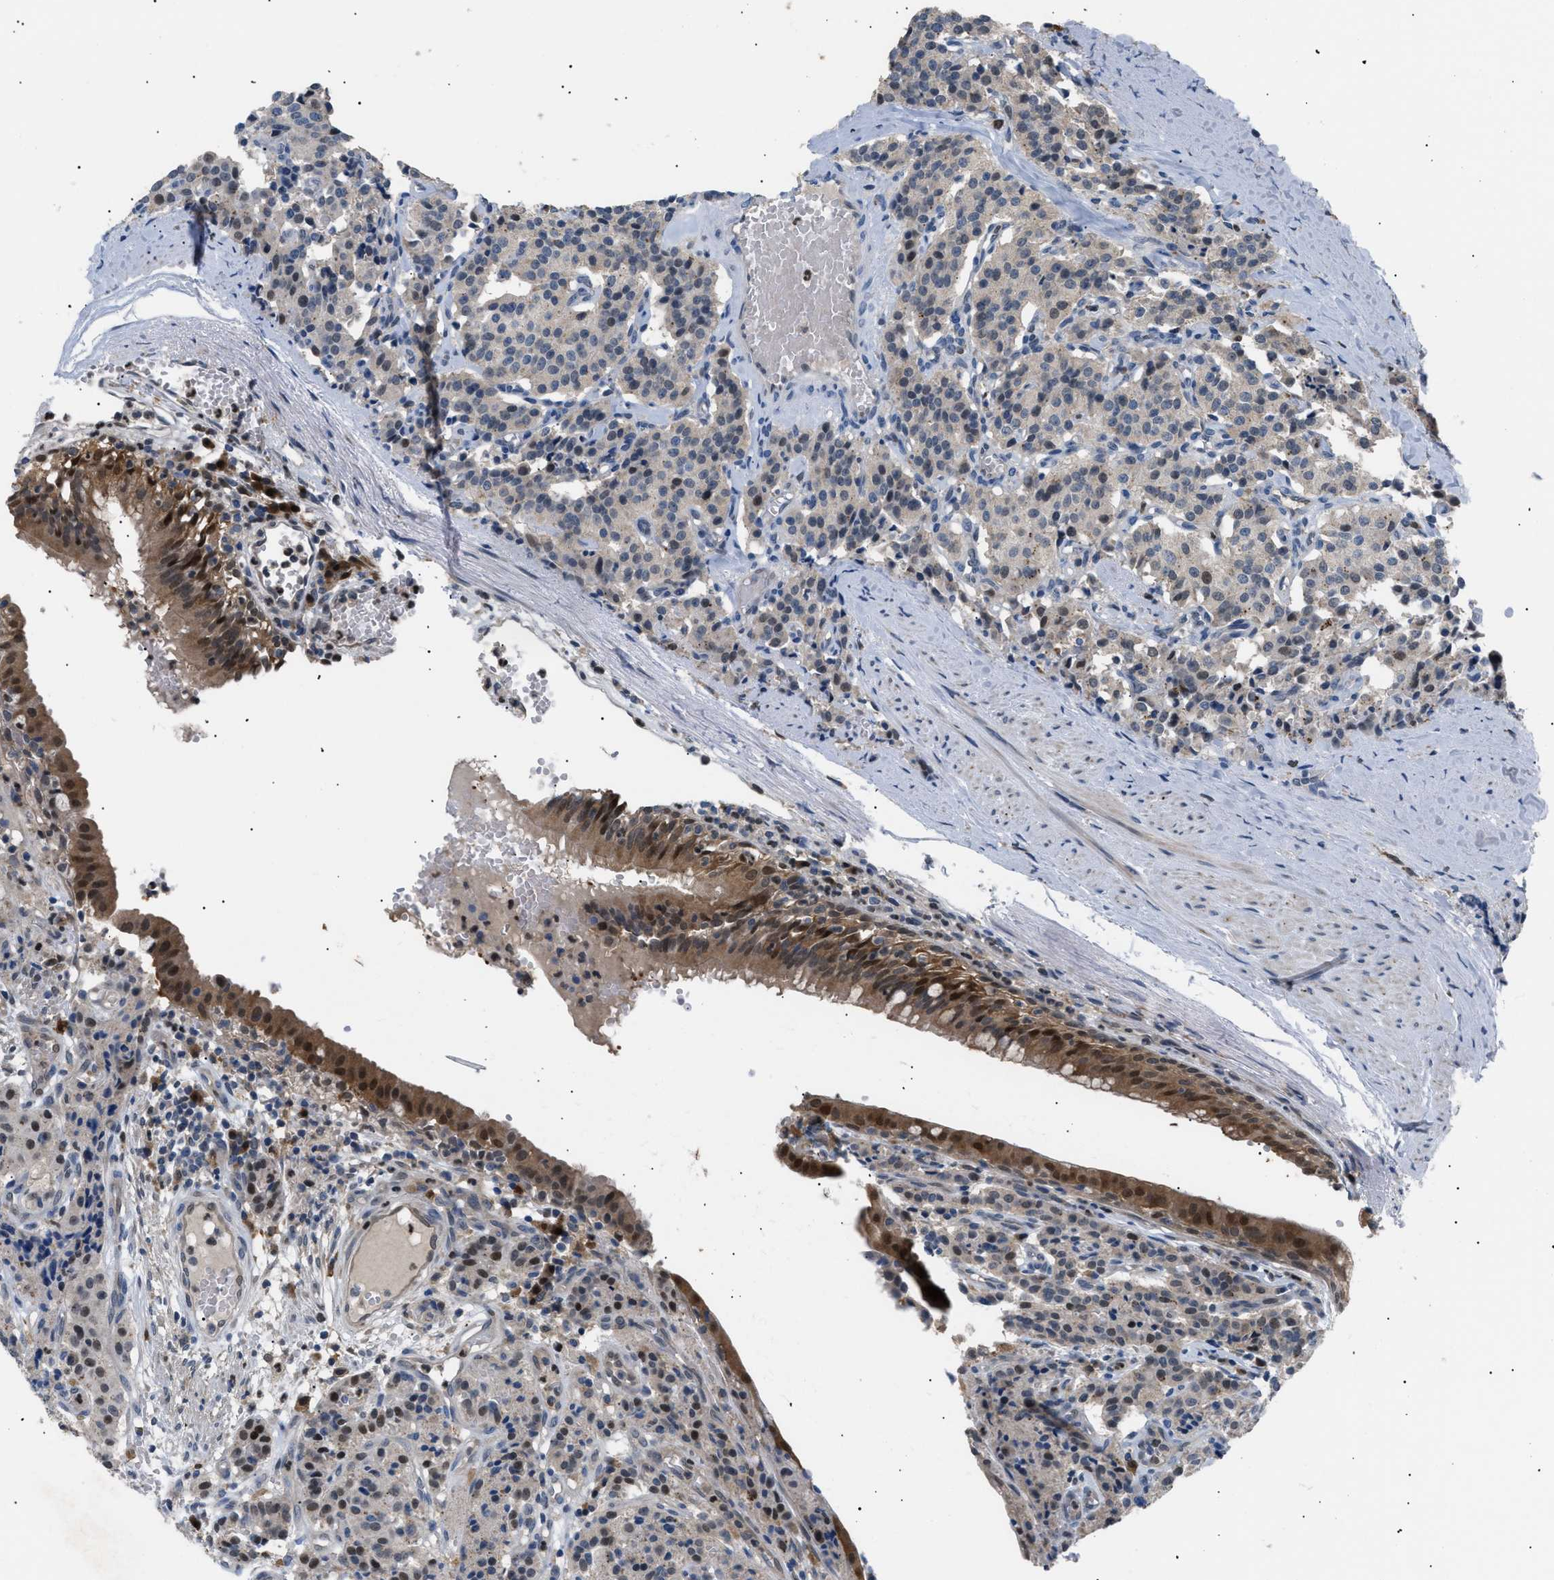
{"staining": {"intensity": "moderate", "quantity": "<25%", "location": "nuclear"}, "tissue": "carcinoid", "cell_type": "Tumor cells", "image_type": "cancer", "snomed": [{"axis": "morphology", "description": "Carcinoid, malignant, NOS"}, {"axis": "topography", "description": "Lung"}], "caption": "High-power microscopy captured an immunohistochemistry (IHC) histopathology image of carcinoid, revealing moderate nuclear staining in approximately <25% of tumor cells.", "gene": "AKR1A1", "patient": {"sex": "male", "age": 30}}